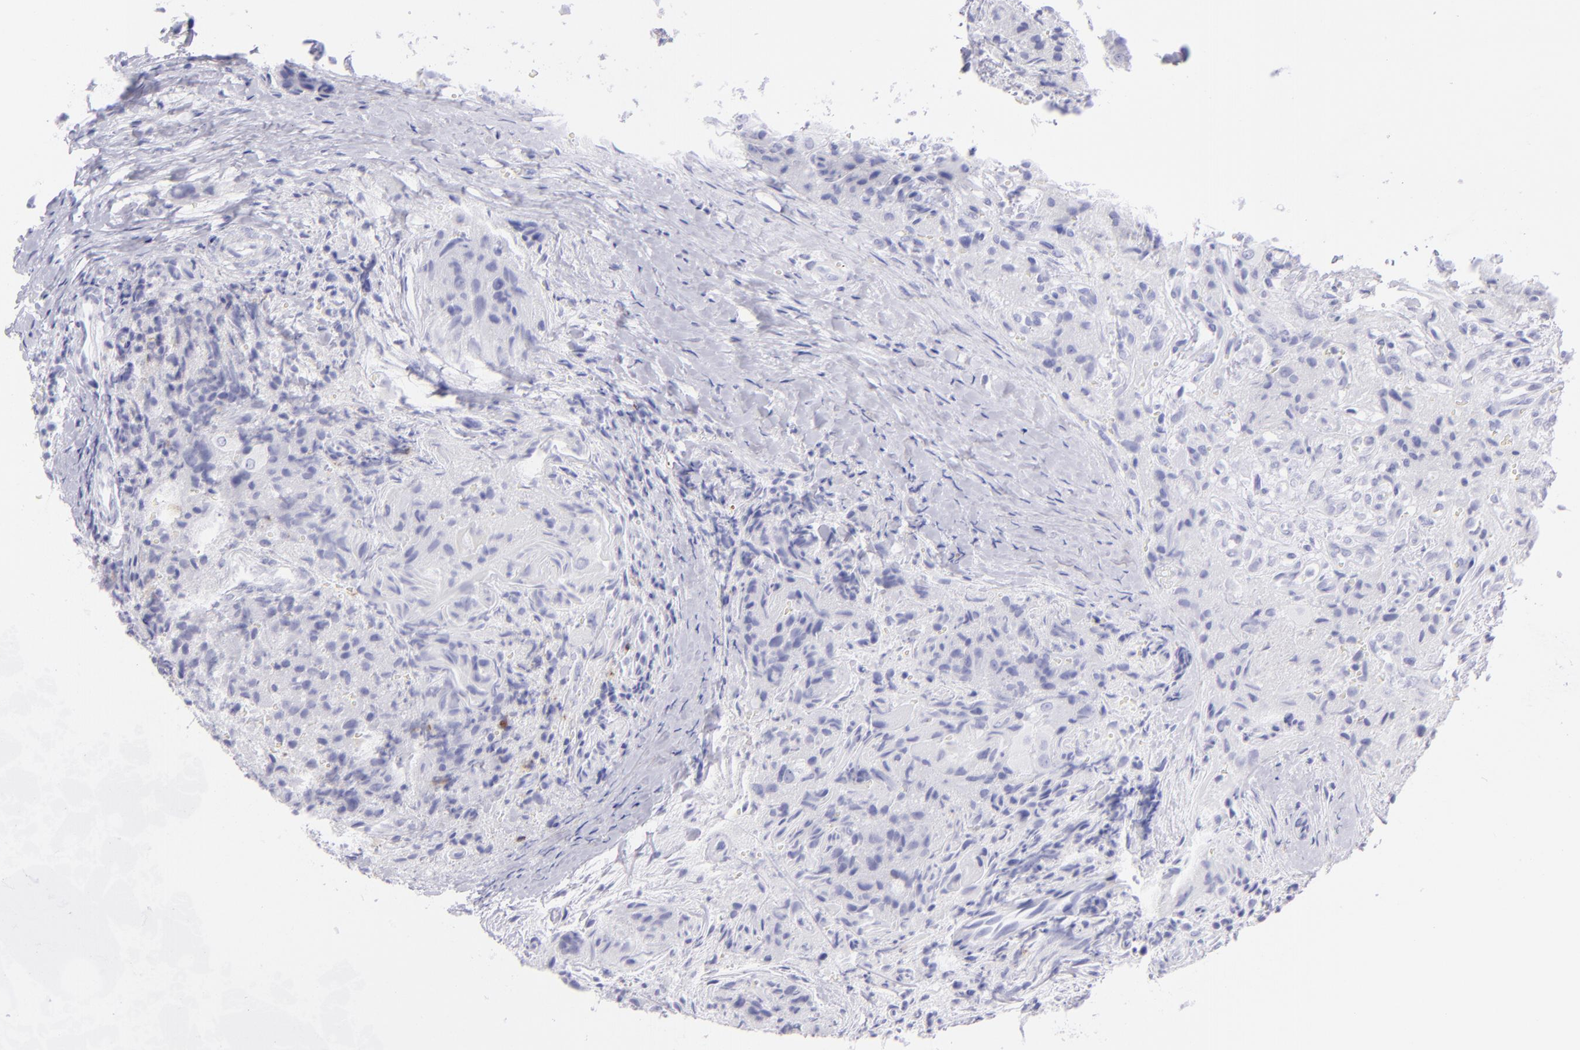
{"staining": {"intensity": "negative", "quantity": "none", "location": "none"}, "tissue": "thyroid cancer", "cell_type": "Tumor cells", "image_type": "cancer", "snomed": [{"axis": "morphology", "description": "Papillary adenocarcinoma, NOS"}, {"axis": "topography", "description": "Thyroid gland"}], "caption": "Micrograph shows no protein positivity in tumor cells of thyroid papillary adenocarcinoma tissue. The staining is performed using DAB (3,3'-diaminobenzidine) brown chromogen with nuclei counter-stained in using hematoxylin.", "gene": "CD72", "patient": {"sex": "female", "age": 71}}